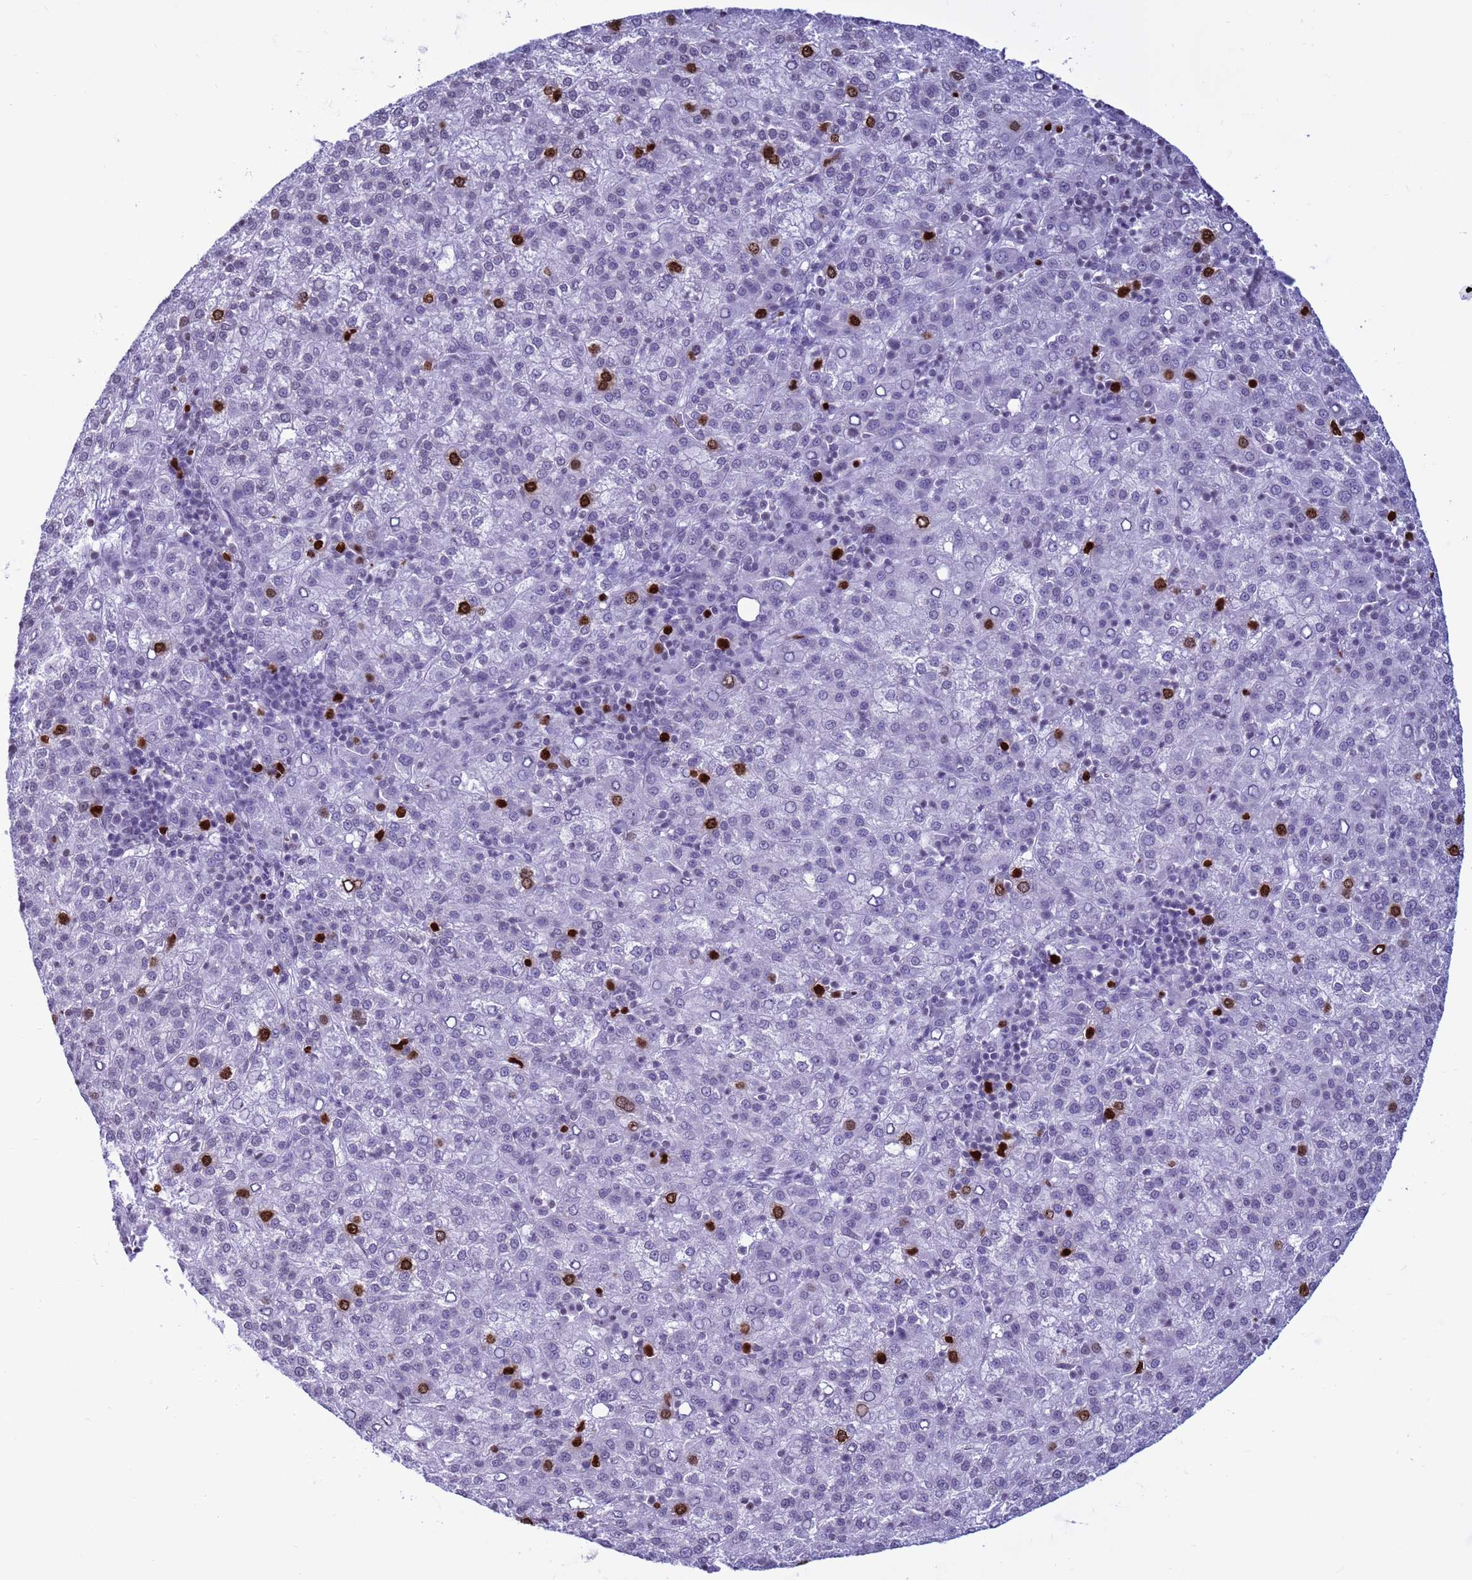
{"staining": {"intensity": "strong", "quantity": "<25%", "location": "nuclear"}, "tissue": "liver cancer", "cell_type": "Tumor cells", "image_type": "cancer", "snomed": [{"axis": "morphology", "description": "Carcinoma, Hepatocellular, NOS"}, {"axis": "topography", "description": "Liver"}], "caption": "The image exhibits a brown stain indicating the presence of a protein in the nuclear of tumor cells in liver cancer. (DAB (3,3'-diaminobenzidine) = brown stain, brightfield microscopy at high magnification).", "gene": "H4C8", "patient": {"sex": "female", "age": 58}}